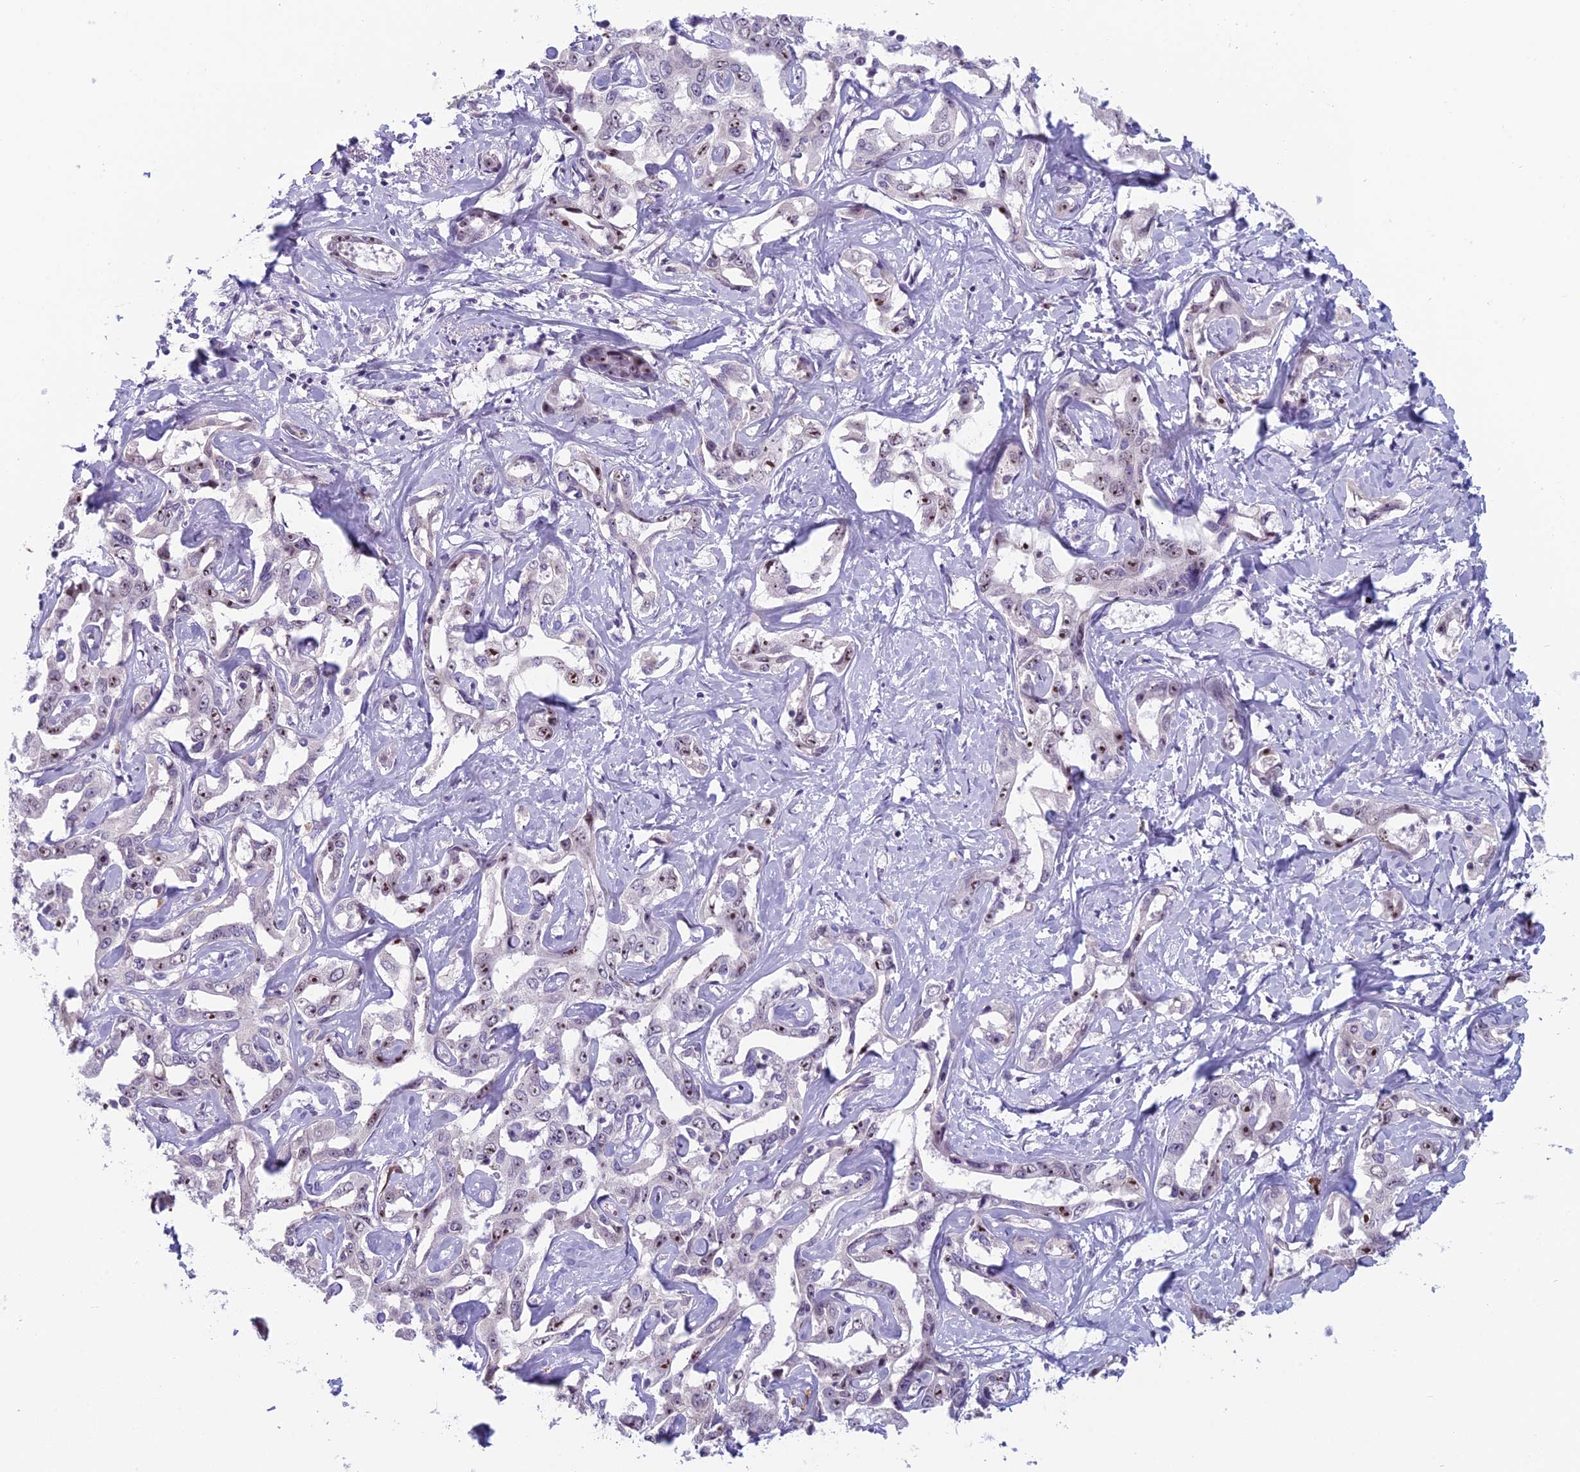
{"staining": {"intensity": "weak", "quantity": "25%-75%", "location": "nuclear"}, "tissue": "liver cancer", "cell_type": "Tumor cells", "image_type": "cancer", "snomed": [{"axis": "morphology", "description": "Cholangiocarcinoma"}, {"axis": "topography", "description": "Liver"}], "caption": "Immunohistochemical staining of human cholangiocarcinoma (liver) exhibits weak nuclear protein expression in about 25%-75% of tumor cells.", "gene": "NOC2L", "patient": {"sex": "male", "age": 59}}